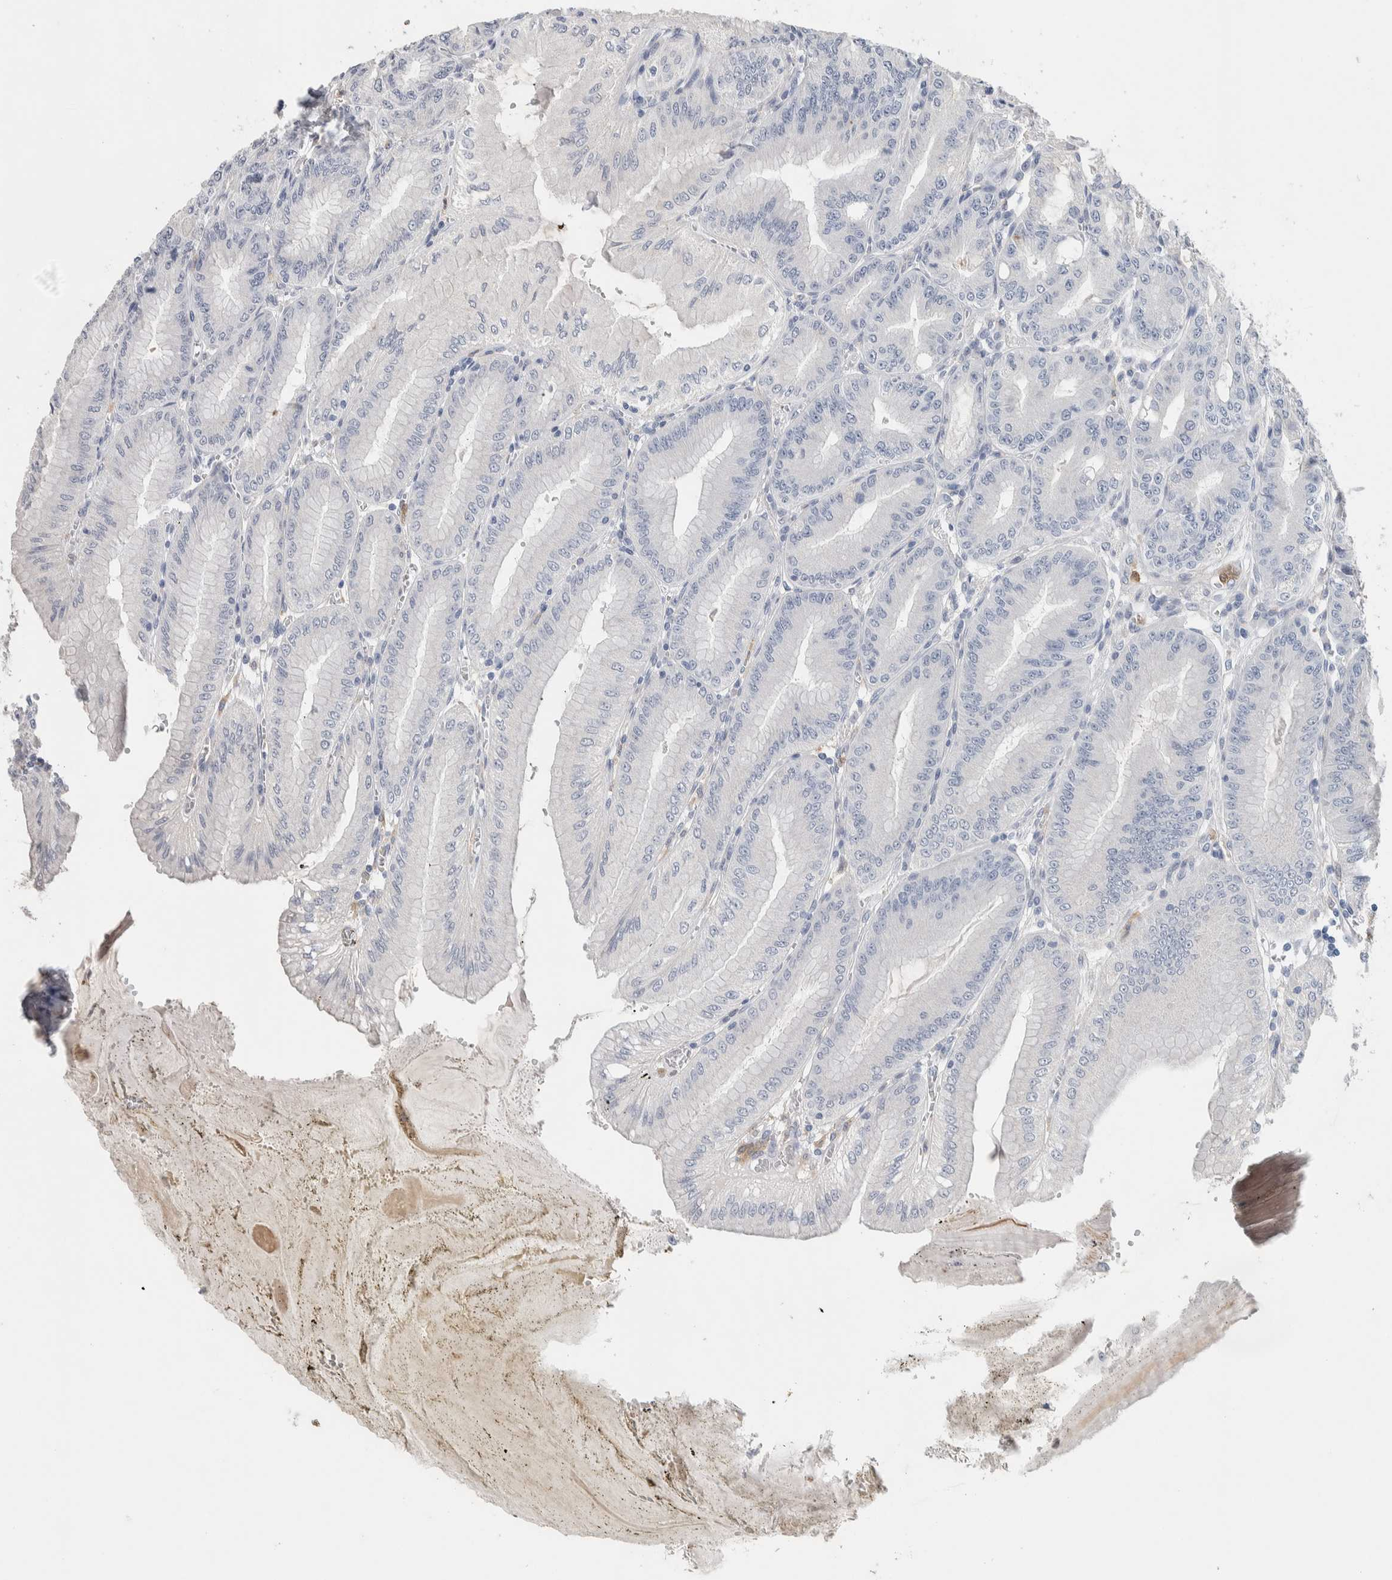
{"staining": {"intensity": "negative", "quantity": "none", "location": "none"}, "tissue": "stomach", "cell_type": "Glandular cells", "image_type": "normal", "snomed": [{"axis": "morphology", "description": "Normal tissue, NOS"}, {"axis": "topography", "description": "Stomach, lower"}], "caption": "A micrograph of human stomach is negative for staining in glandular cells. (Stains: DAB (3,3'-diaminobenzidine) IHC with hematoxylin counter stain, Microscopy: brightfield microscopy at high magnification).", "gene": "NCF2", "patient": {"sex": "male", "age": 71}}